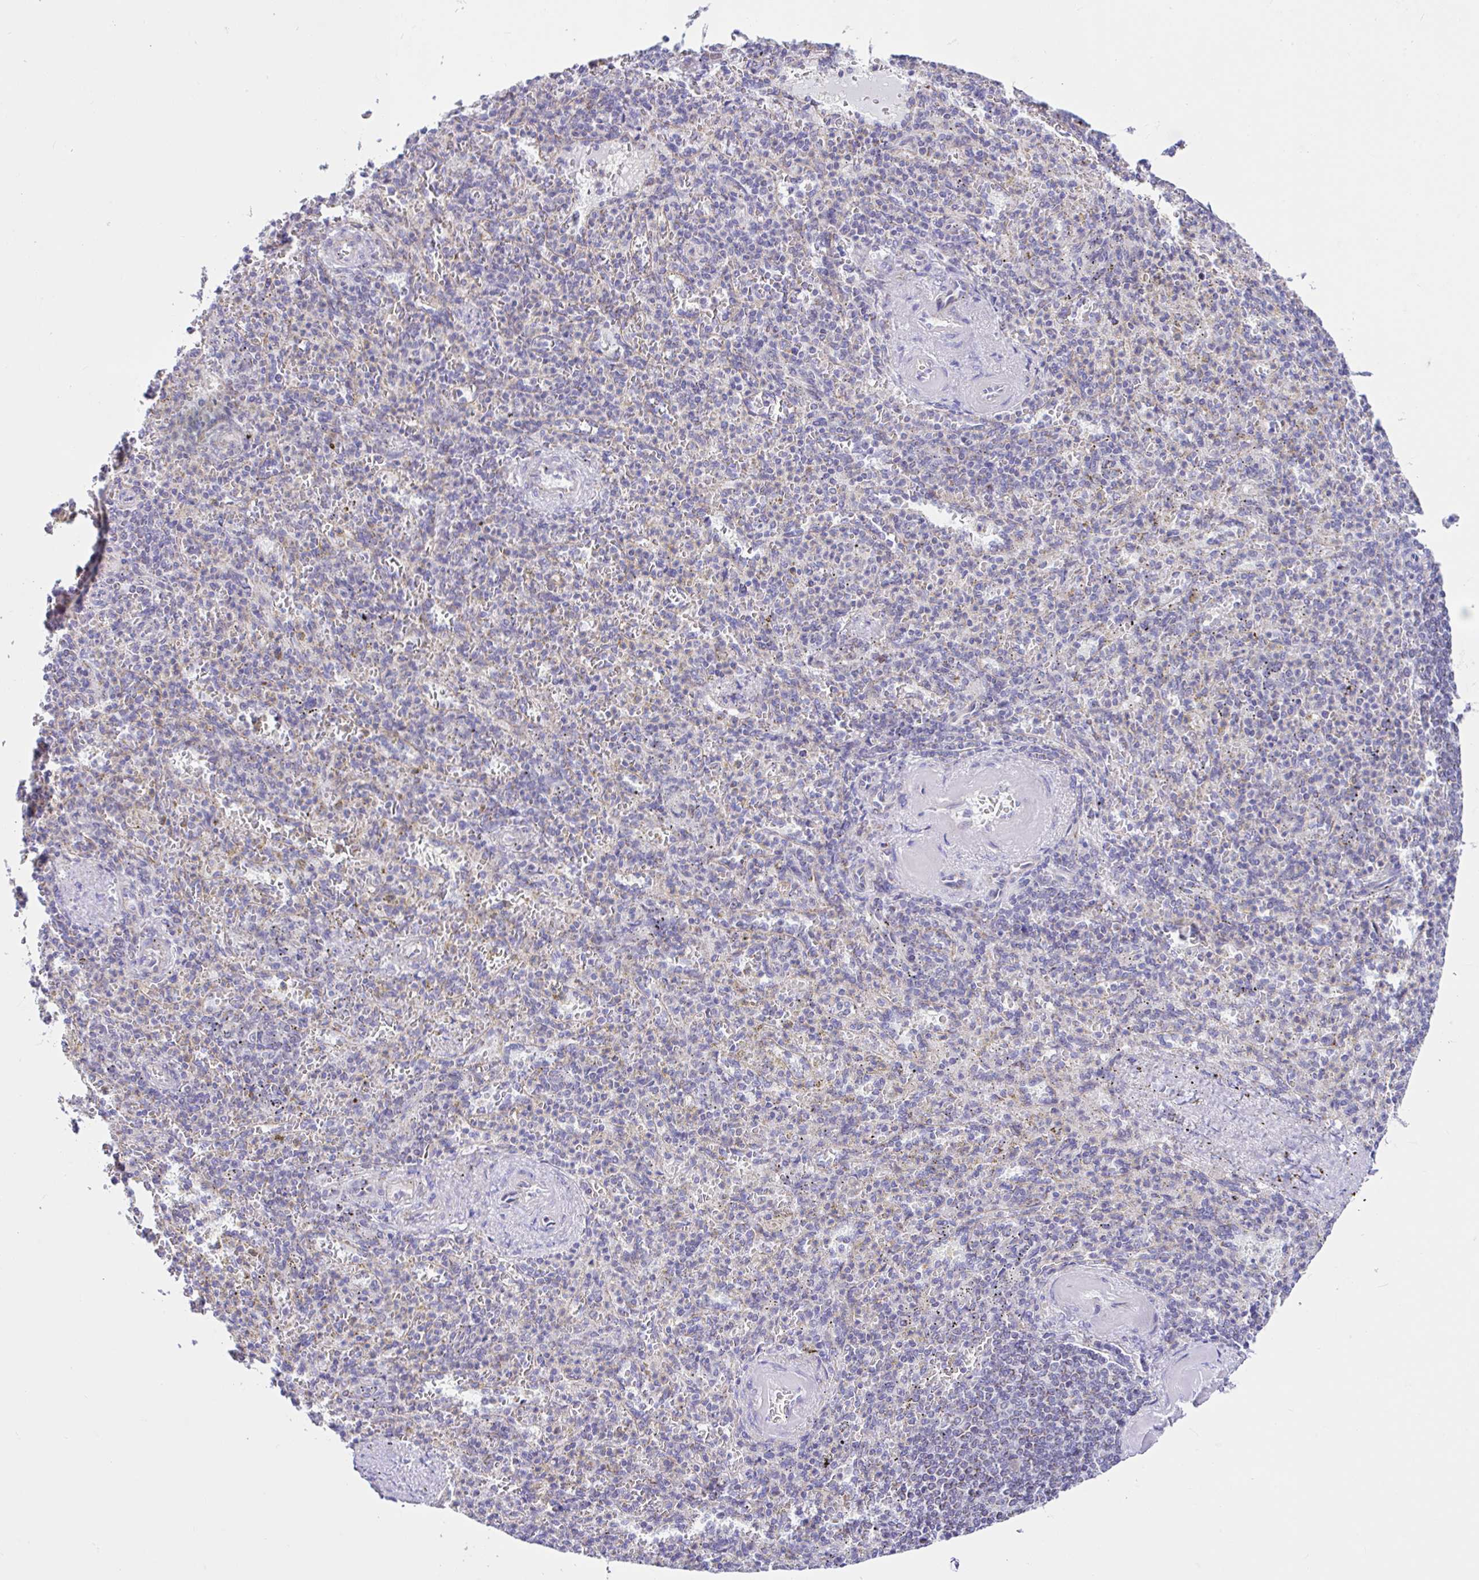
{"staining": {"intensity": "negative", "quantity": "none", "location": "none"}, "tissue": "spleen", "cell_type": "Cells in red pulp", "image_type": "normal", "snomed": [{"axis": "morphology", "description": "Normal tissue, NOS"}, {"axis": "topography", "description": "Spleen"}], "caption": "Immunohistochemical staining of normal spleen shows no significant expression in cells in red pulp.", "gene": "NDUFS2", "patient": {"sex": "female", "age": 74}}